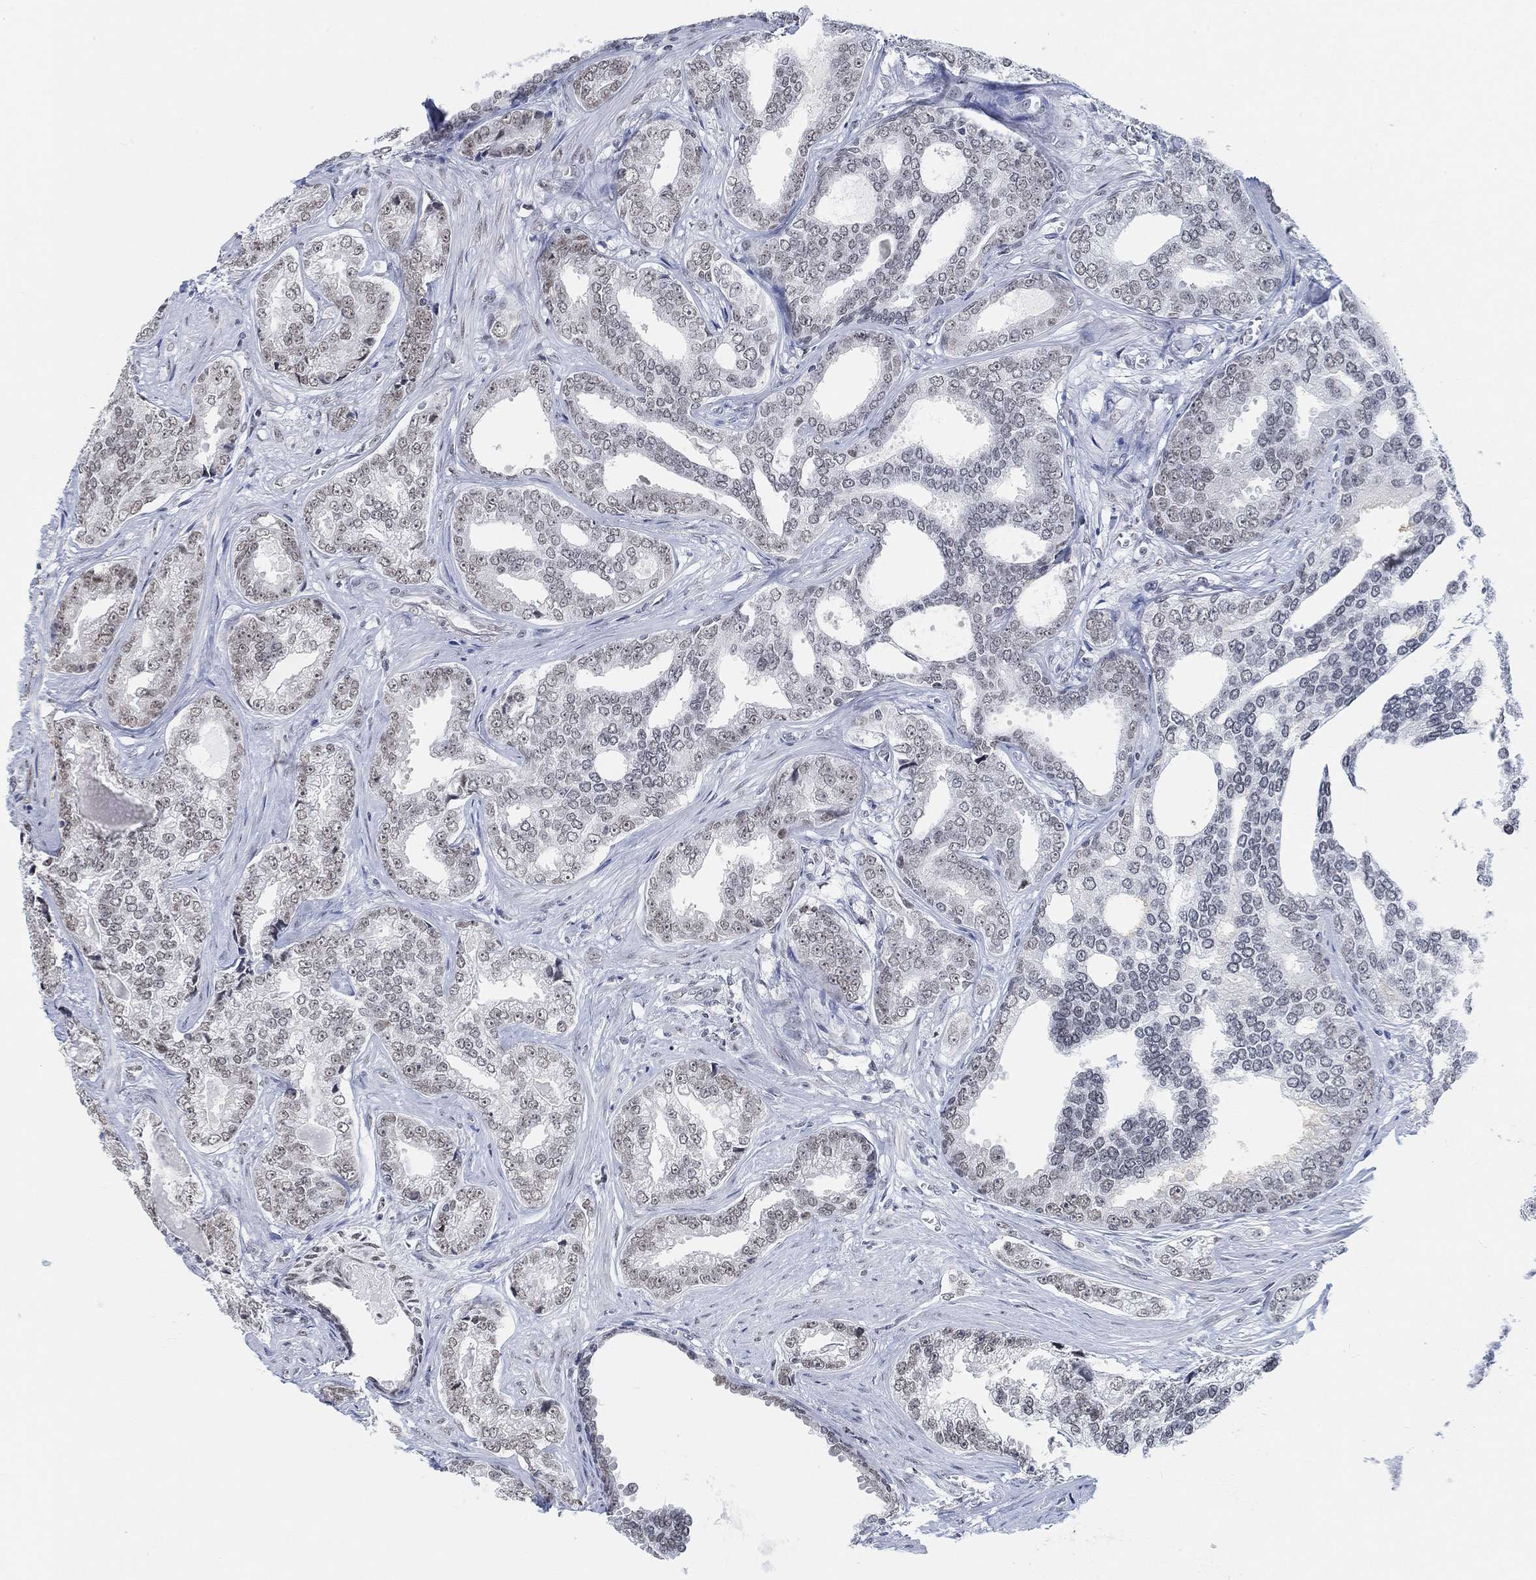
{"staining": {"intensity": "weak", "quantity": "<25%", "location": "nuclear"}, "tissue": "prostate cancer", "cell_type": "Tumor cells", "image_type": "cancer", "snomed": [{"axis": "morphology", "description": "Adenocarcinoma, NOS"}, {"axis": "topography", "description": "Prostate"}], "caption": "Protein analysis of prostate cancer (adenocarcinoma) displays no significant staining in tumor cells.", "gene": "PURG", "patient": {"sex": "male", "age": 67}}